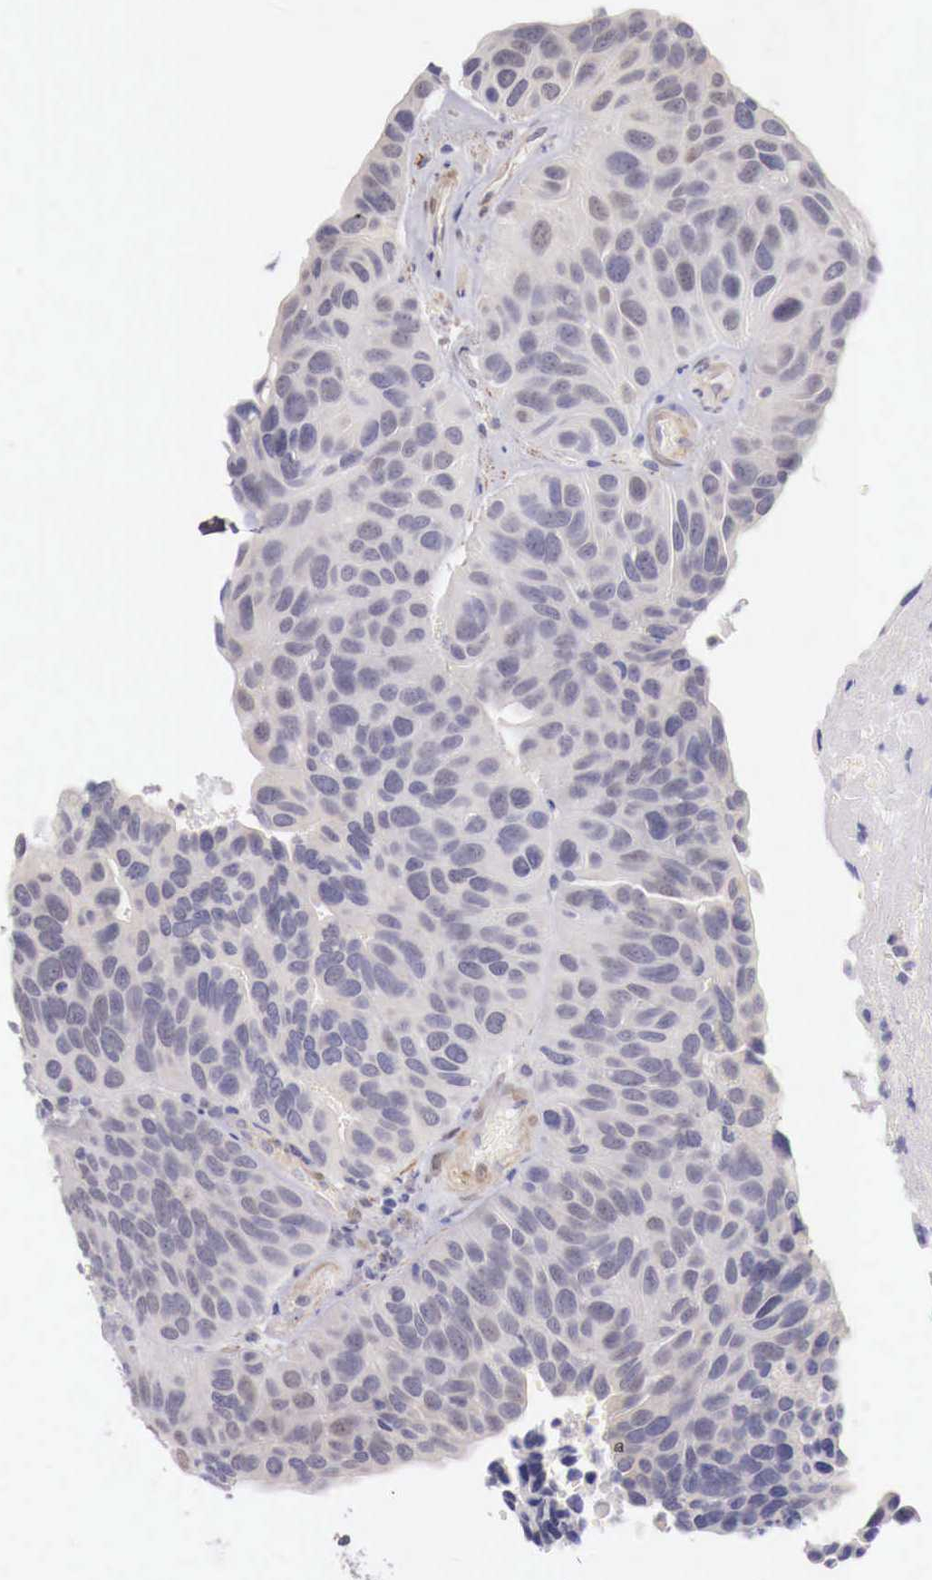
{"staining": {"intensity": "negative", "quantity": "none", "location": "none"}, "tissue": "urothelial cancer", "cell_type": "Tumor cells", "image_type": "cancer", "snomed": [{"axis": "morphology", "description": "Urothelial carcinoma, High grade"}, {"axis": "topography", "description": "Urinary bladder"}], "caption": "There is no significant expression in tumor cells of urothelial cancer.", "gene": "ENOX2", "patient": {"sex": "male", "age": 66}}